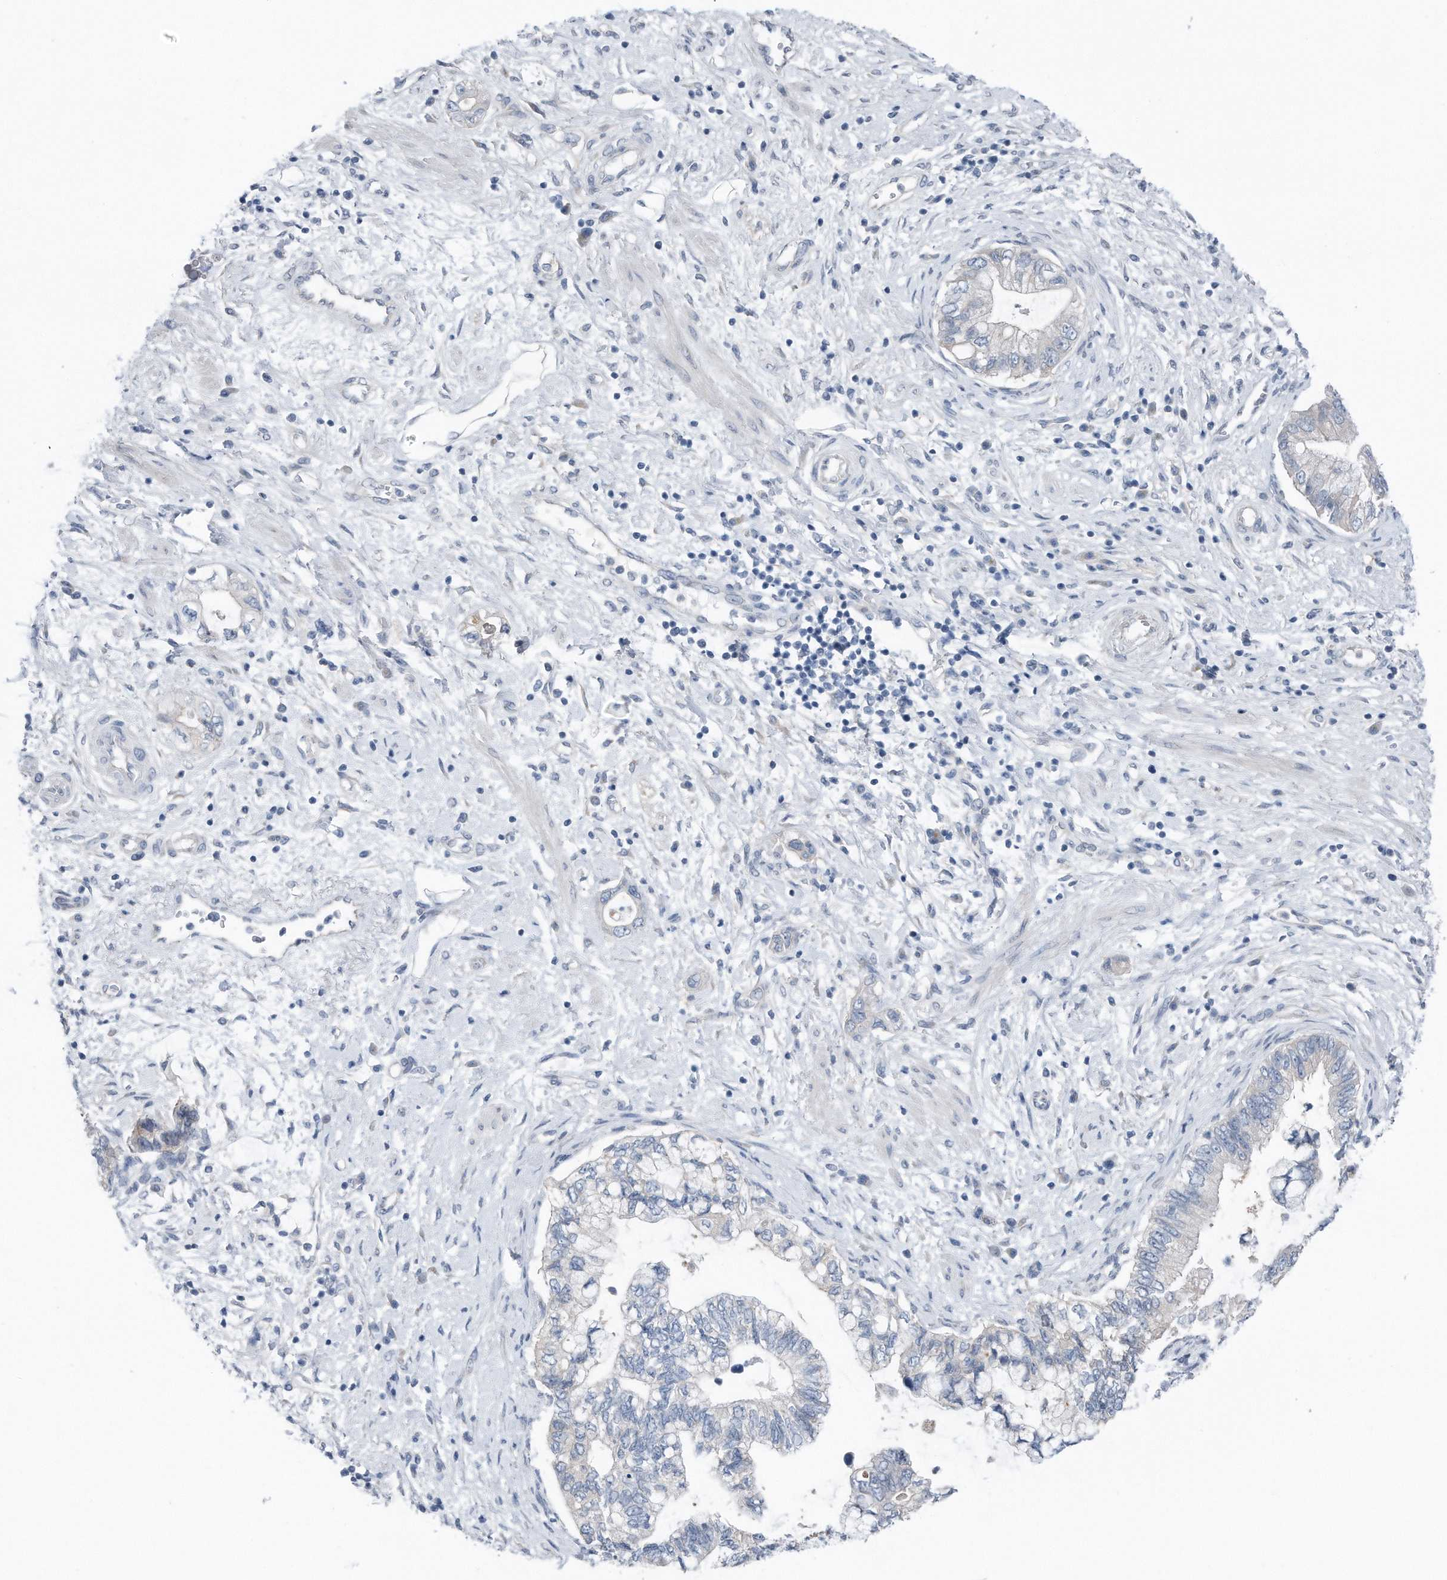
{"staining": {"intensity": "negative", "quantity": "none", "location": "none"}, "tissue": "pancreatic cancer", "cell_type": "Tumor cells", "image_type": "cancer", "snomed": [{"axis": "morphology", "description": "Adenocarcinoma, NOS"}, {"axis": "topography", "description": "Pancreas"}], "caption": "Immunohistochemical staining of pancreatic adenocarcinoma displays no significant positivity in tumor cells.", "gene": "YRDC", "patient": {"sex": "female", "age": 73}}